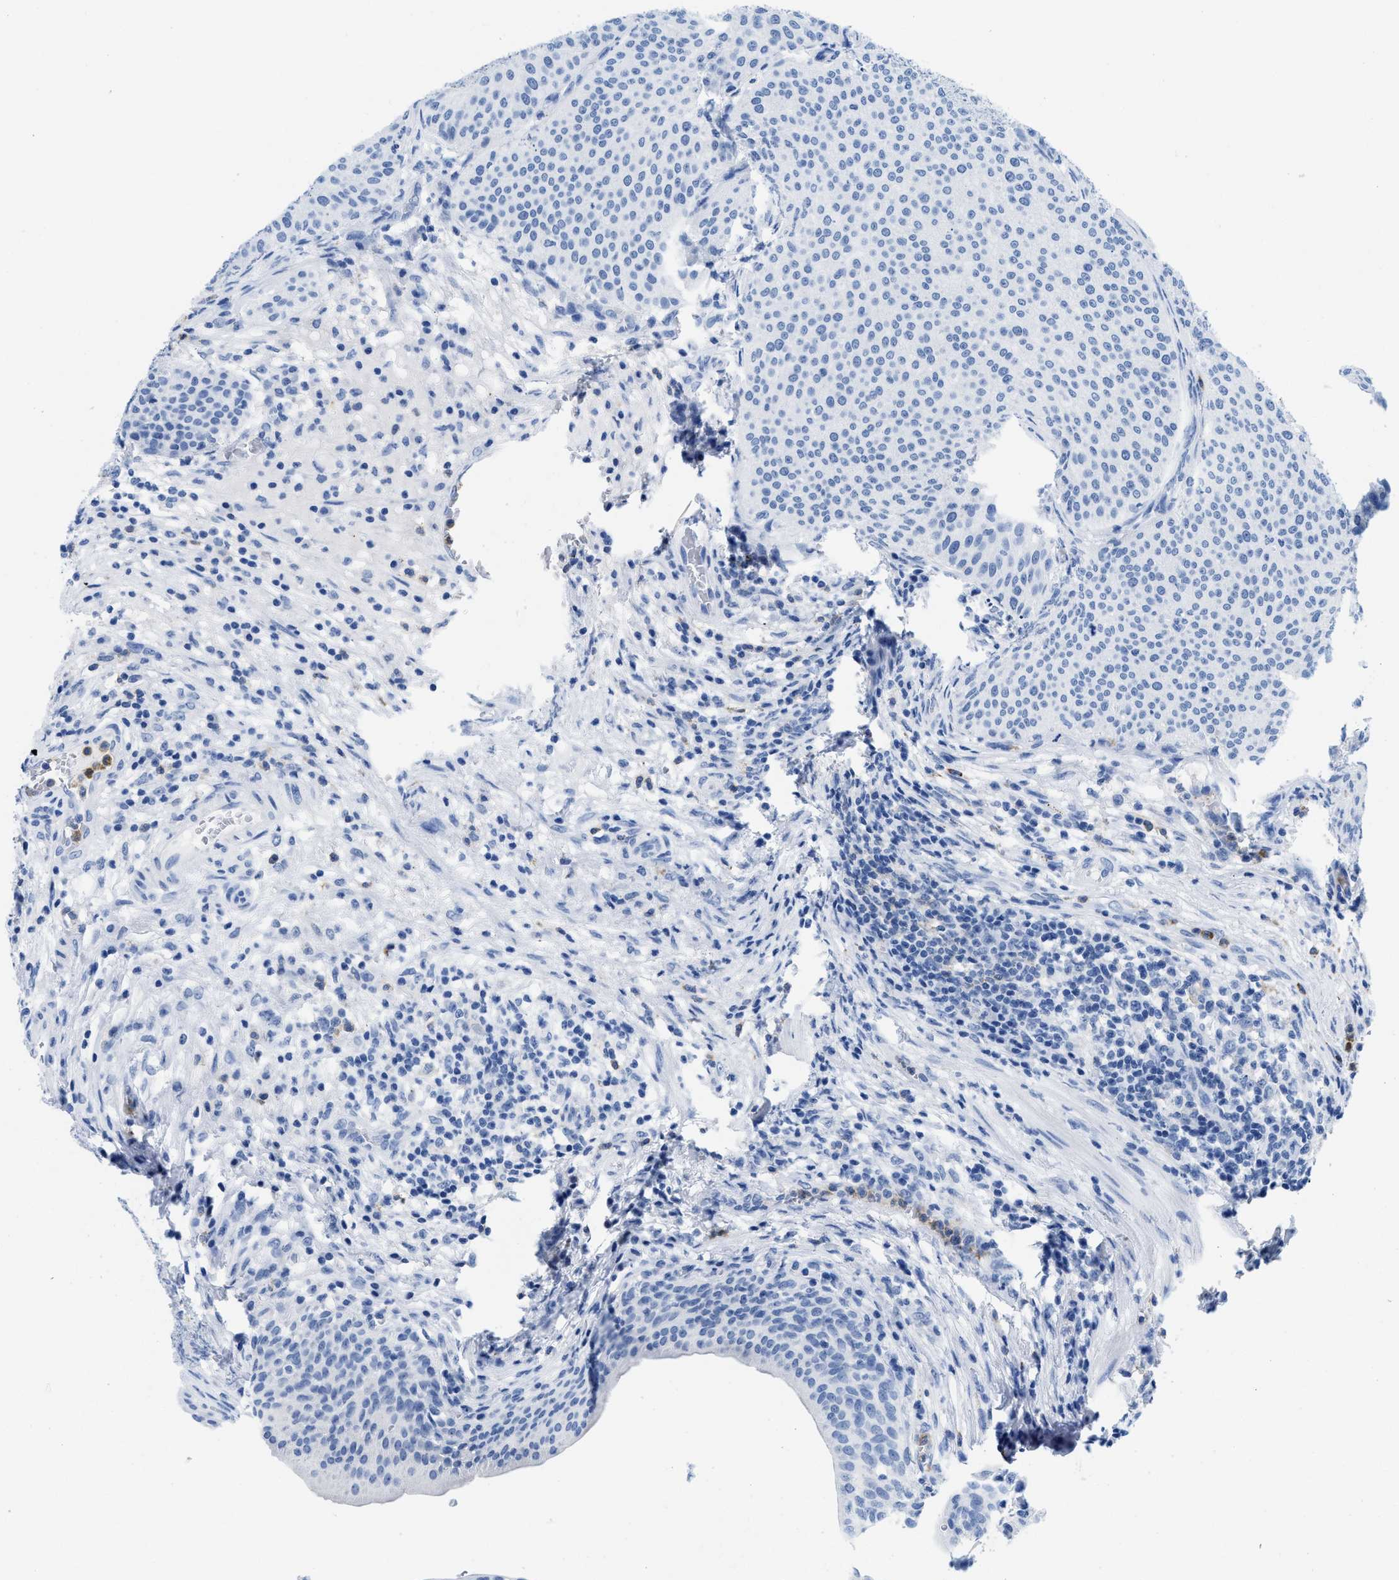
{"staining": {"intensity": "negative", "quantity": "none", "location": "none"}, "tissue": "urothelial cancer", "cell_type": "Tumor cells", "image_type": "cancer", "snomed": [{"axis": "morphology", "description": "Urothelial carcinoma, Low grade"}, {"axis": "topography", "description": "Smooth muscle"}, {"axis": "topography", "description": "Urinary bladder"}], "caption": "A photomicrograph of urothelial cancer stained for a protein demonstrates no brown staining in tumor cells. (IHC, brightfield microscopy, high magnification).", "gene": "CR1", "patient": {"sex": "male", "age": 60}}